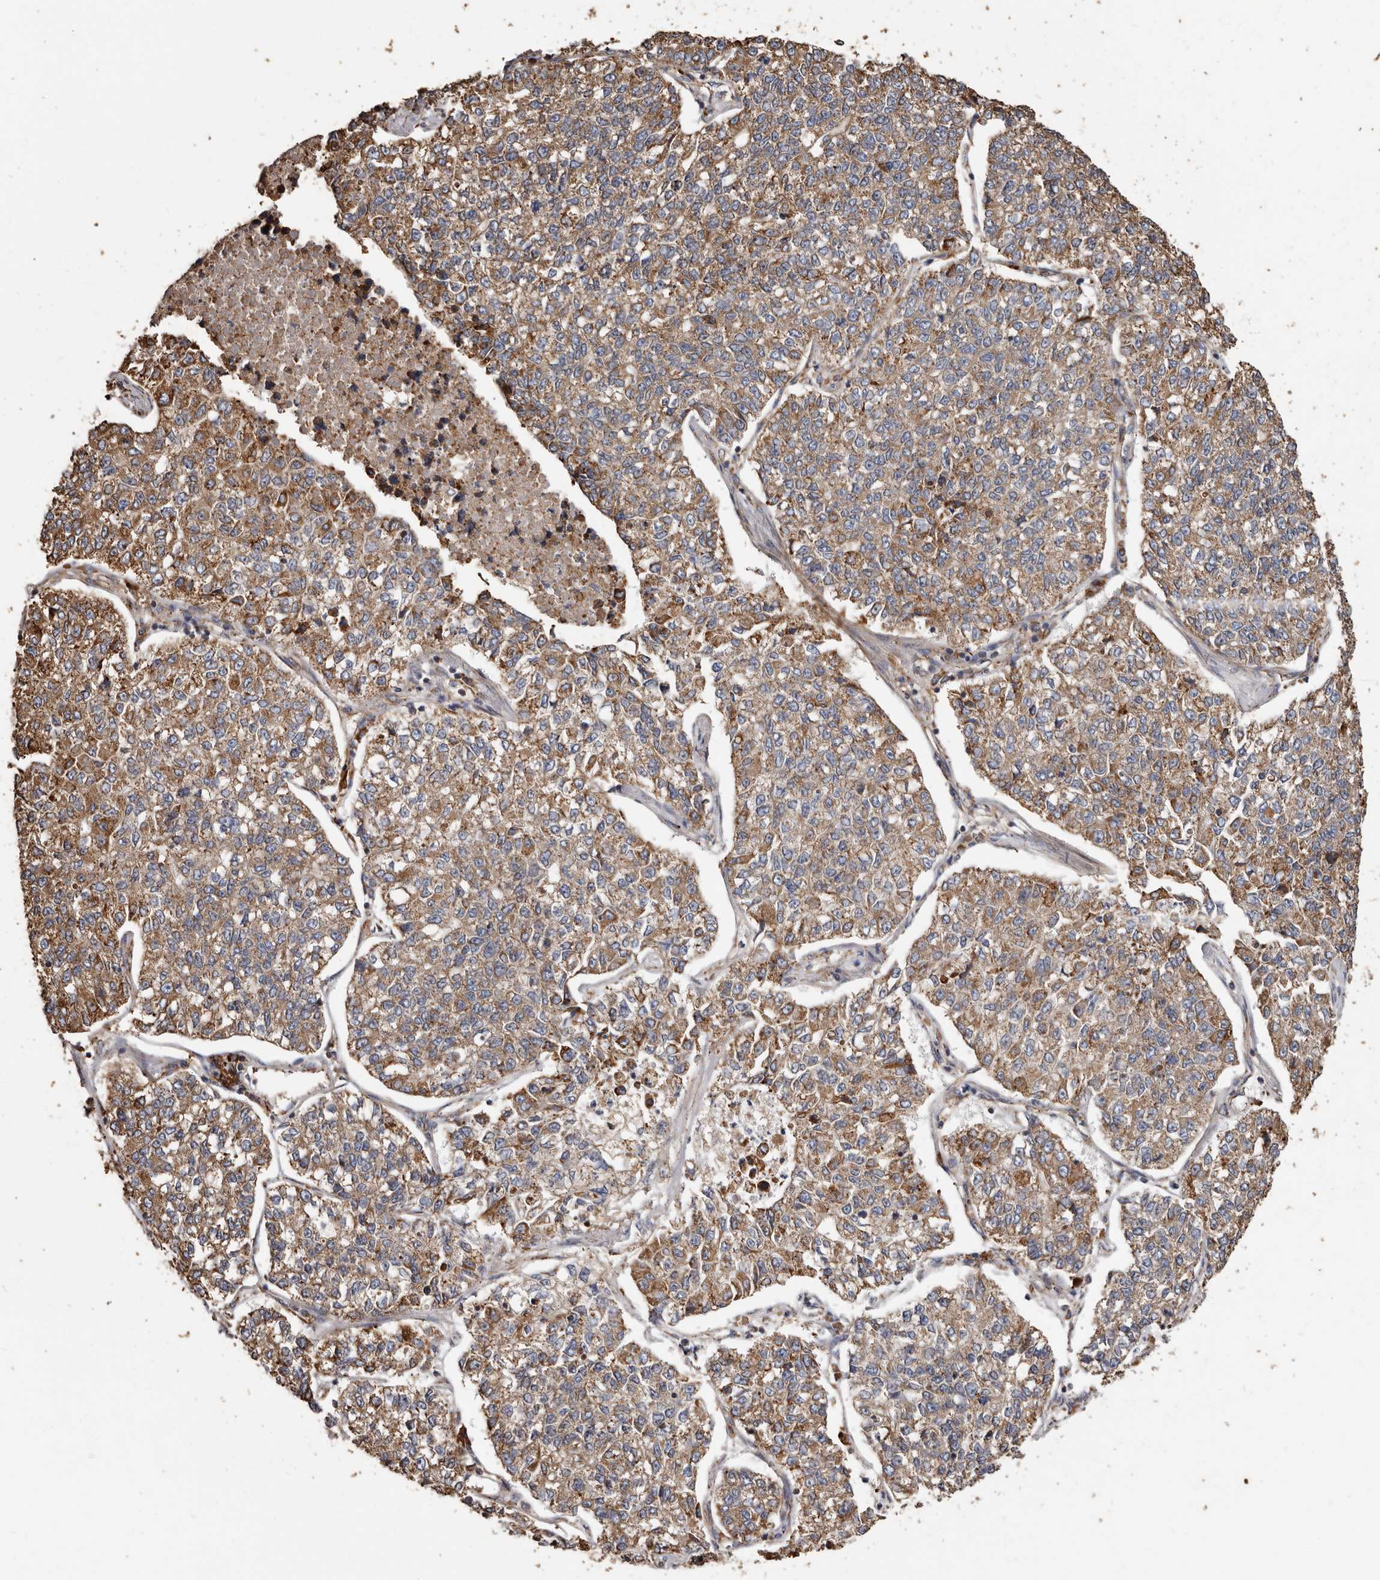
{"staining": {"intensity": "moderate", "quantity": ">75%", "location": "cytoplasmic/membranous"}, "tissue": "lung cancer", "cell_type": "Tumor cells", "image_type": "cancer", "snomed": [{"axis": "morphology", "description": "Adenocarcinoma, NOS"}, {"axis": "topography", "description": "Lung"}], "caption": "Immunohistochemistry staining of lung cancer, which exhibits medium levels of moderate cytoplasmic/membranous expression in approximately >75% of tumor cells indicating moderate cytoplasmic/membranous protein expression. The staining was performed using DAB (3,3'-diaminobenzidine) (brown) for protein detection and nuclei were counterstained in hematoxylin (blue).", "gene": "OSGIN2", "patient": {"sex": "male", "age": 49}}